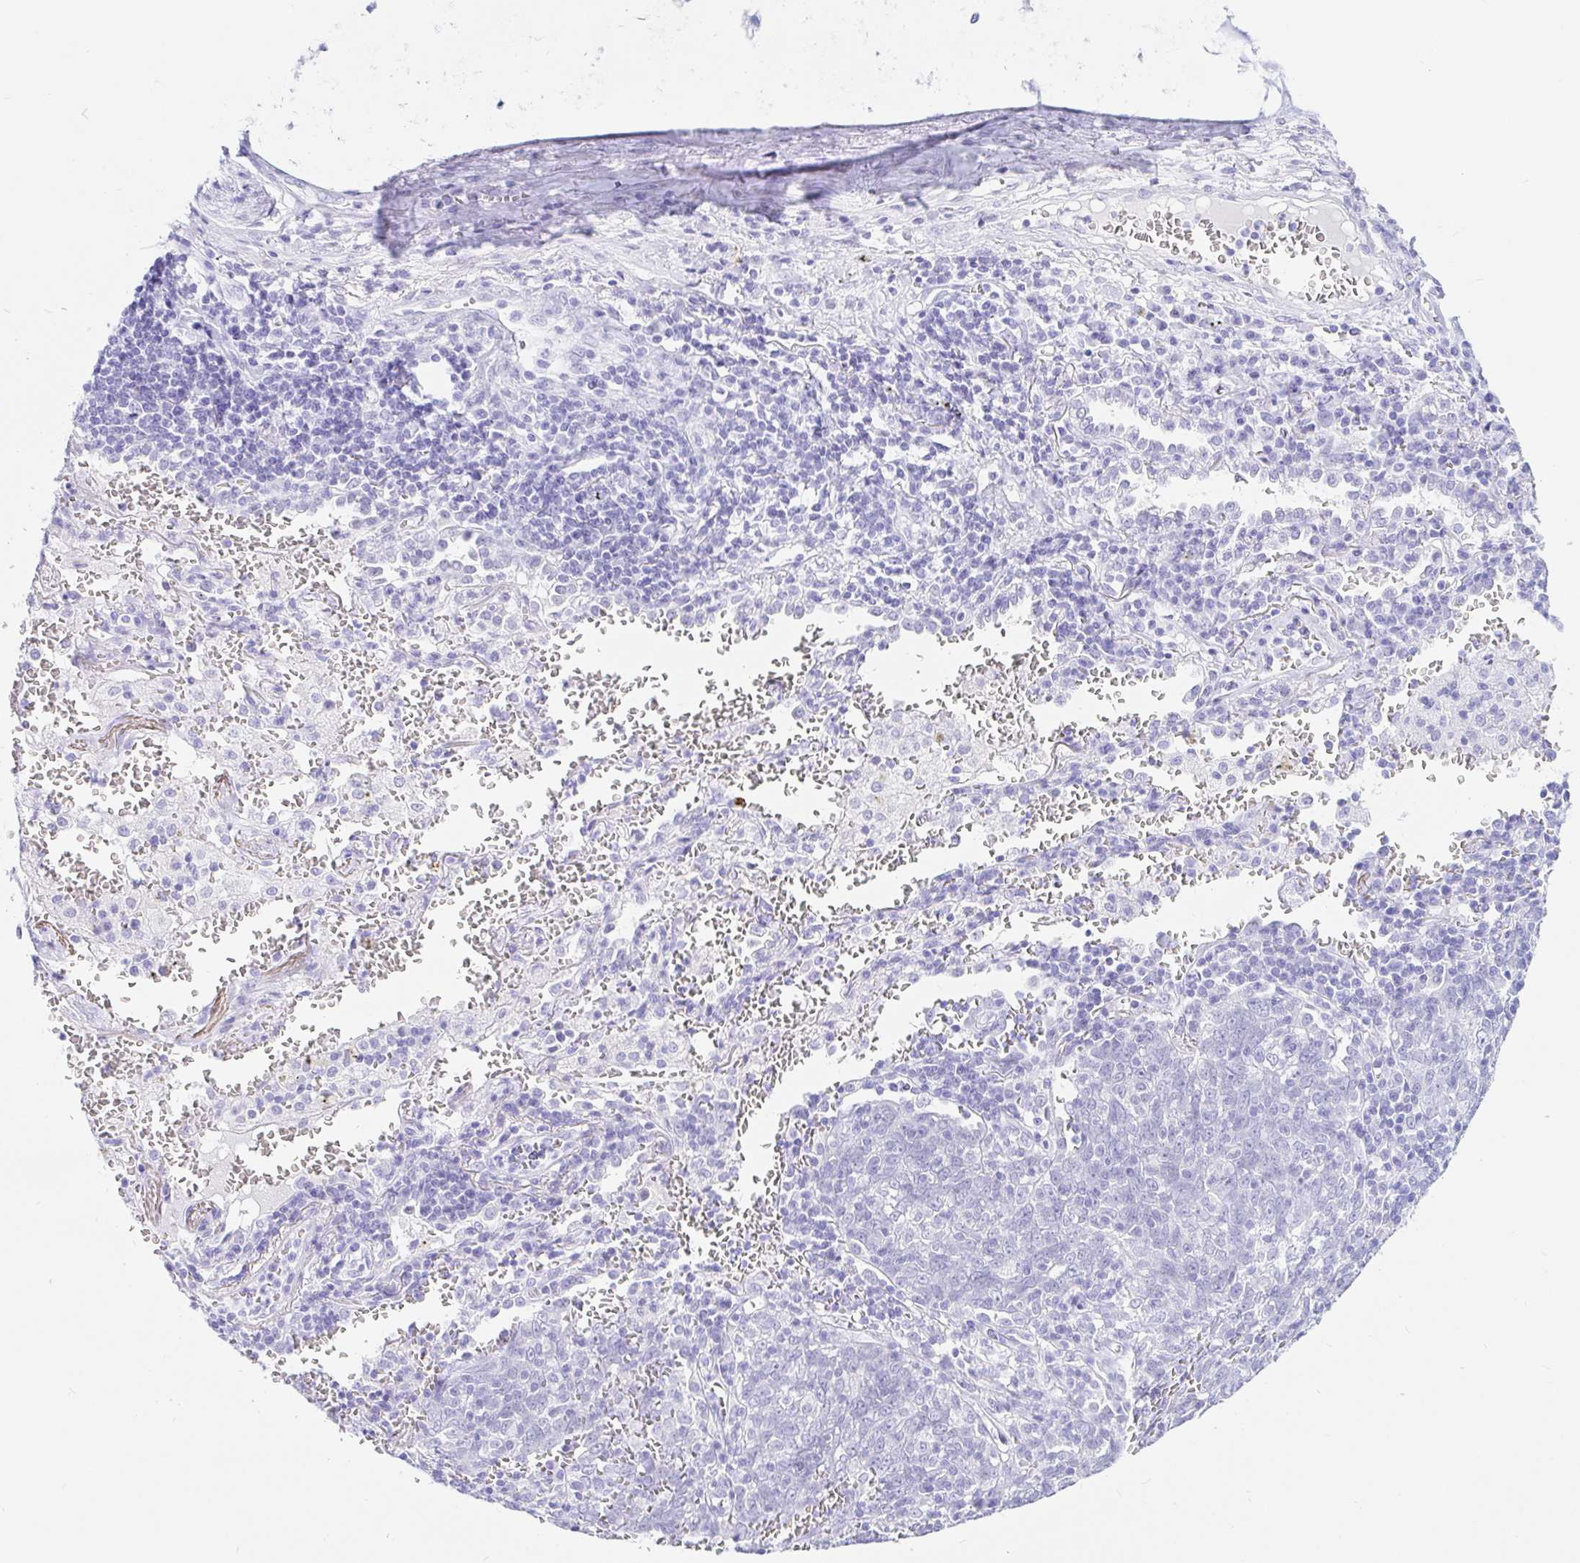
{"staining": {"intensity": "negative", "quantity": "none", "location": "none"}, "tissue": "lung cancer", "cell_type": "Tumor cells", "image_type": "cancer", "snomed": [{"axis": "morphology", "description": "Squamous cell carcinoma, NOS"}, {"axis": "topography", "description": "Lung"}], "caption": "The micrograph demonstrates no significant expression in tumor cells of squamous cell carcinoma (lung).", "gene": "OR6T1", "patient": {"sex": "female", "age": 72}}